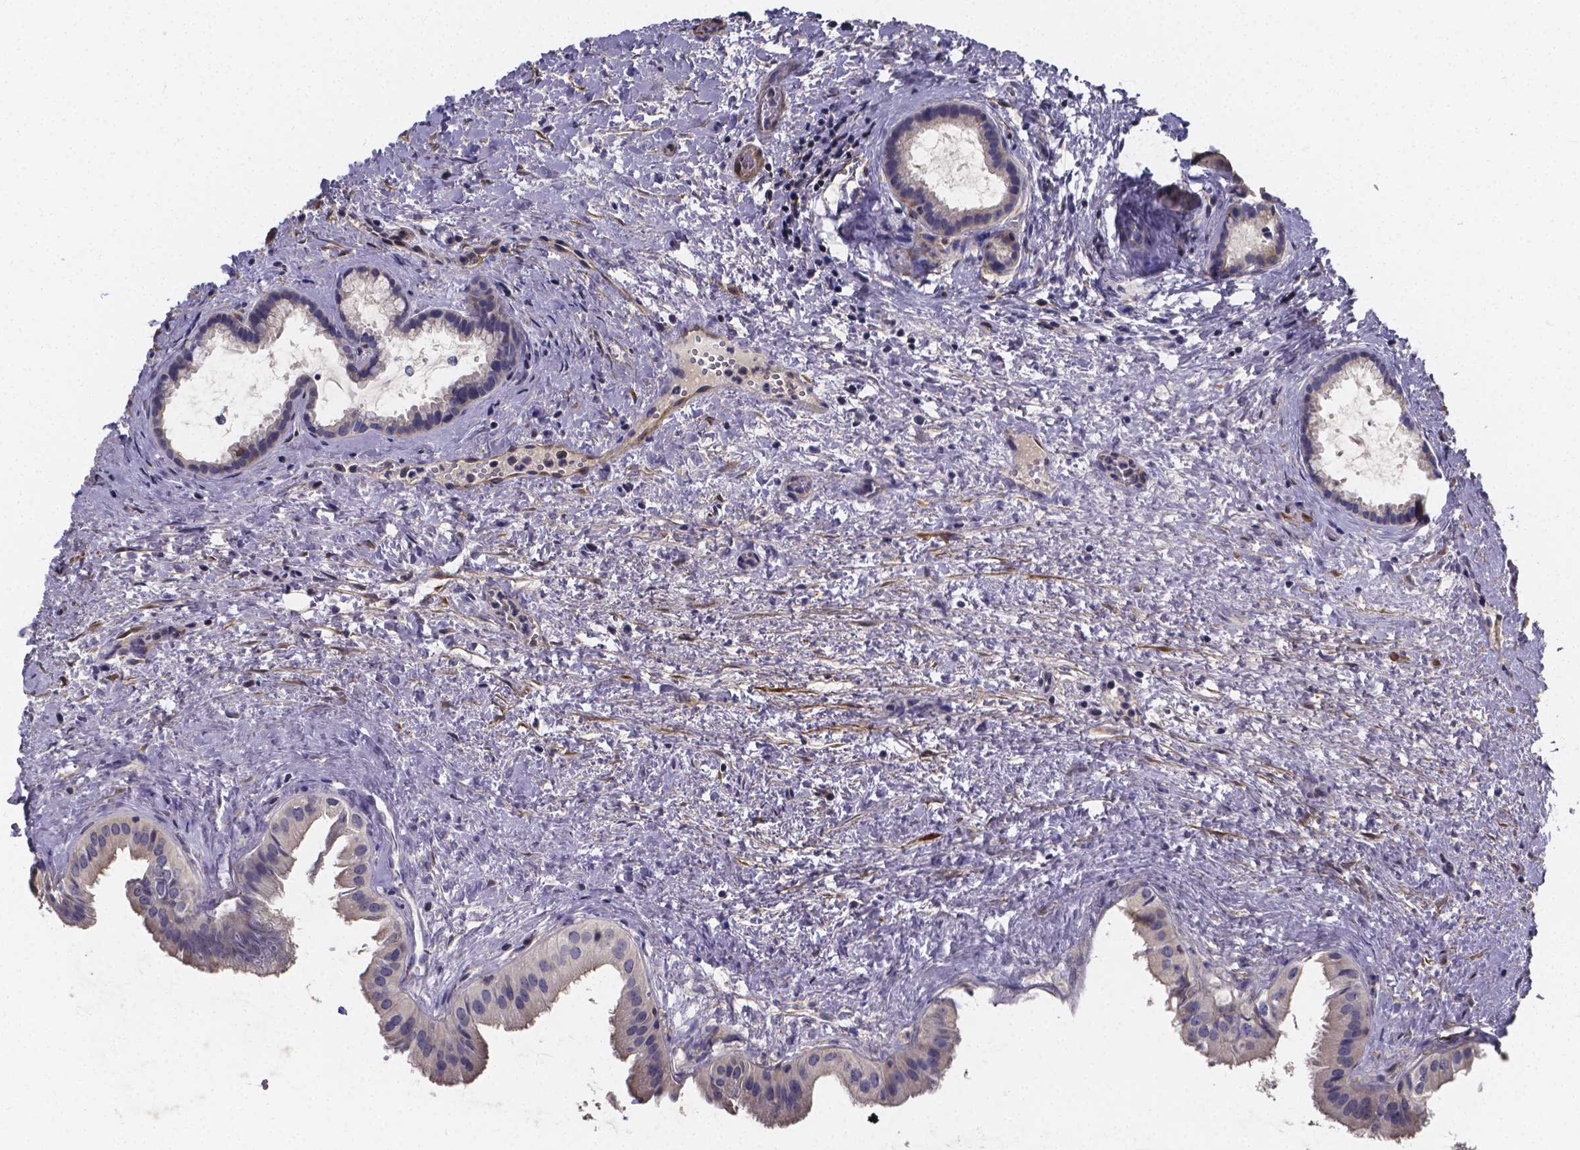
{"staining": {"intensity": "negative", "quantity": "none", "location": "none"}, "tissue": "gallbladder", "cell_type": "Glandular cells", "image_type": "normal", "snomed": [{"axis": "morphology", "description": "Normal tissue, NOS"}, {"axis": "topography", "description": "Gallbladder"}], "caption": "This is an immunohistochemistry photomicrograph of unremarkable gallbladder. There is no expression in glandular cells.", "gene": "RERG", "patient": {"sex": "male", "age": 70}}